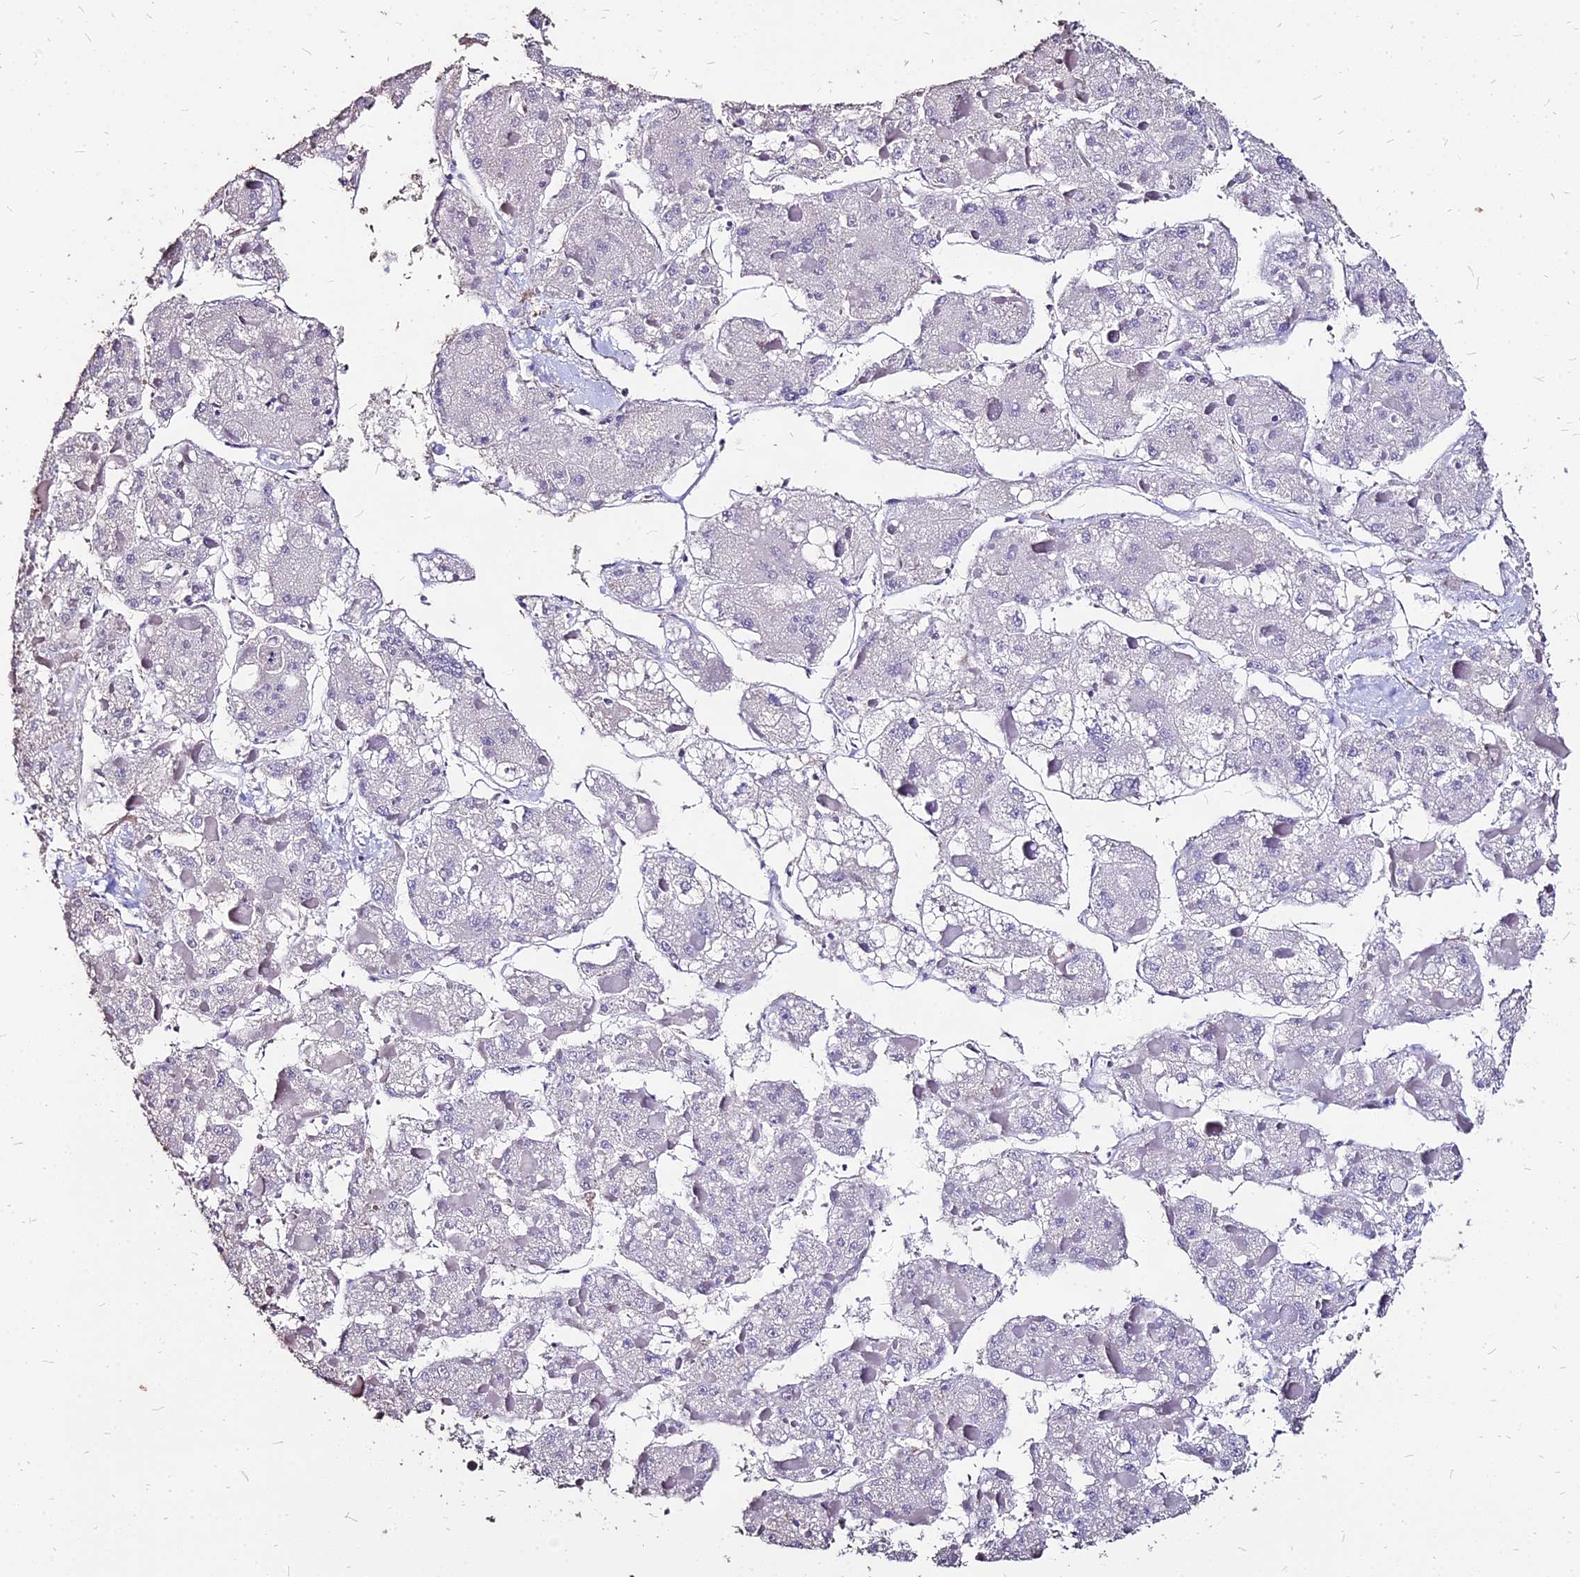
{"staining": {"intensity": "negative", "quantity": "none", "location": "none"}, "tissue": "liver cancer", "cell_type": "Tumor cells", "image_type": "cancer", "snomed": [{"axis": "morphology", "description": "Carcinoma, Hepatocellular, NOS"}, {"axis": "topography", "description": "Liver"}], "caption": "Image shows no significant protein positivity in tumor cells of hepatocellular carcinoma (liver).", "gene": "NME5", "patient": {"sex": "female", "age": 73}}